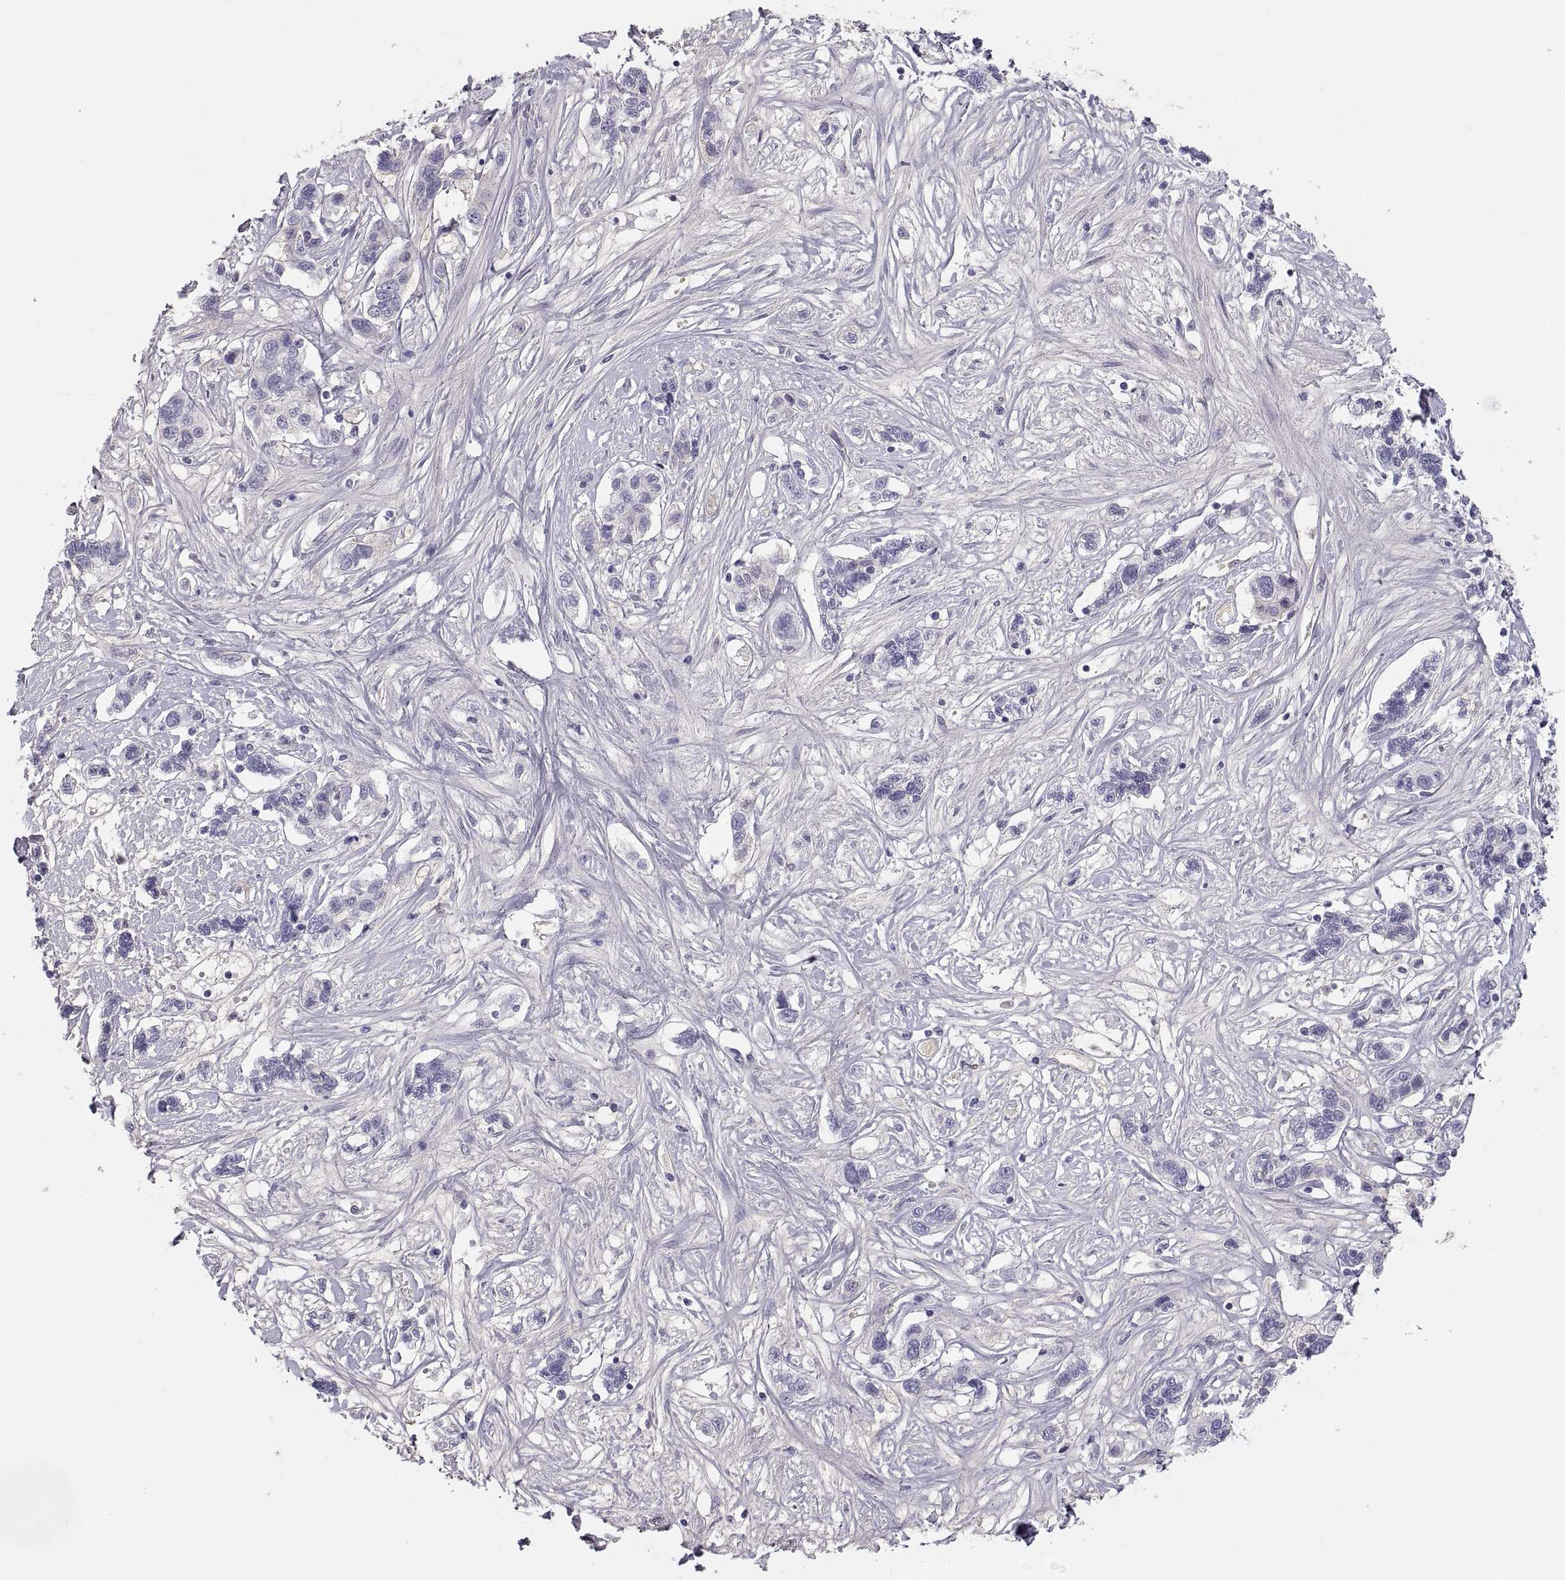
{"staining": {"intensity": "weak", "quantity": "<25%", "location": "cytoplasmic/membranous"}, "tissue": "liver cancer", "cell_type": "Tumor cells", "image_type": "cancer", "snomed": [{"axis": "morphology", "description": "Adenocarcinoma, NOS"}, {"axis": "morphology", "description": "Cholangiocarcinoma"}, {"axis": "topography", "description": "Liver"}], "caption": "The IHC histopathology image has no significant staining in tumor cells of adenocarcinoma (liver) tissue.", "gene": "MAGEB2", "patient": {"sex": "male", "age": 64}}